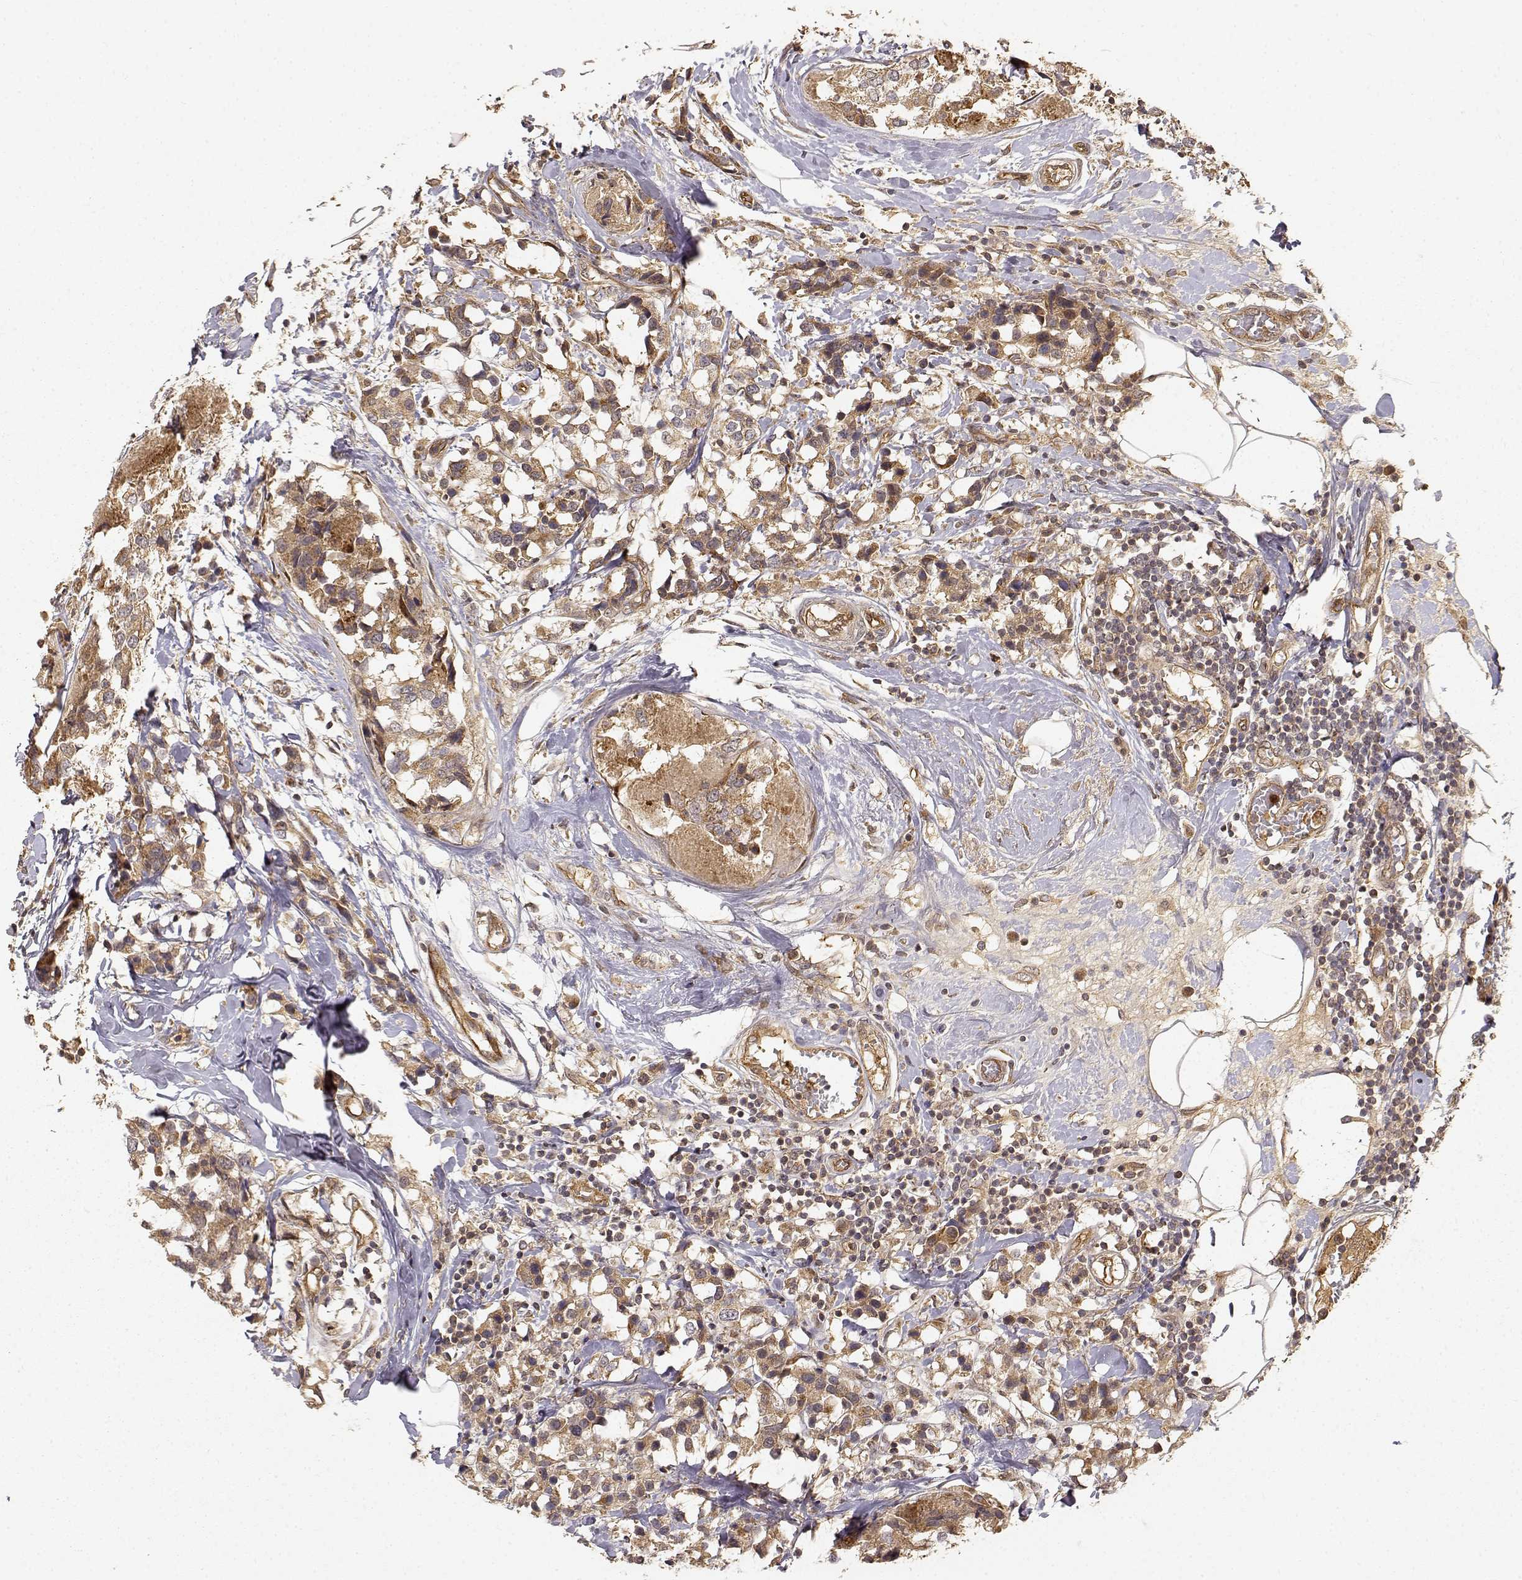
{"staining": {"intensity": "moderate", "quantity": ">75%", "location": "cytoplasmic/membranous"}, "tissue": "breast cancer", "cell_type": "Tumor cells", "image_type": "cancer", "snomed": [{"axis": "morphology", "description": "Lobular carcinoma"}, {"axis": "topography", "description": "Breast"}], "caption": "A photomicrograph of human breast cancer (lobular carcinoma) stained for a protein reveals moderate cytoplasmic/membranous brown staining in tumor cells.", "gene": "CDK5RAP2", "patient": {"sex": "female", "age": 59}}